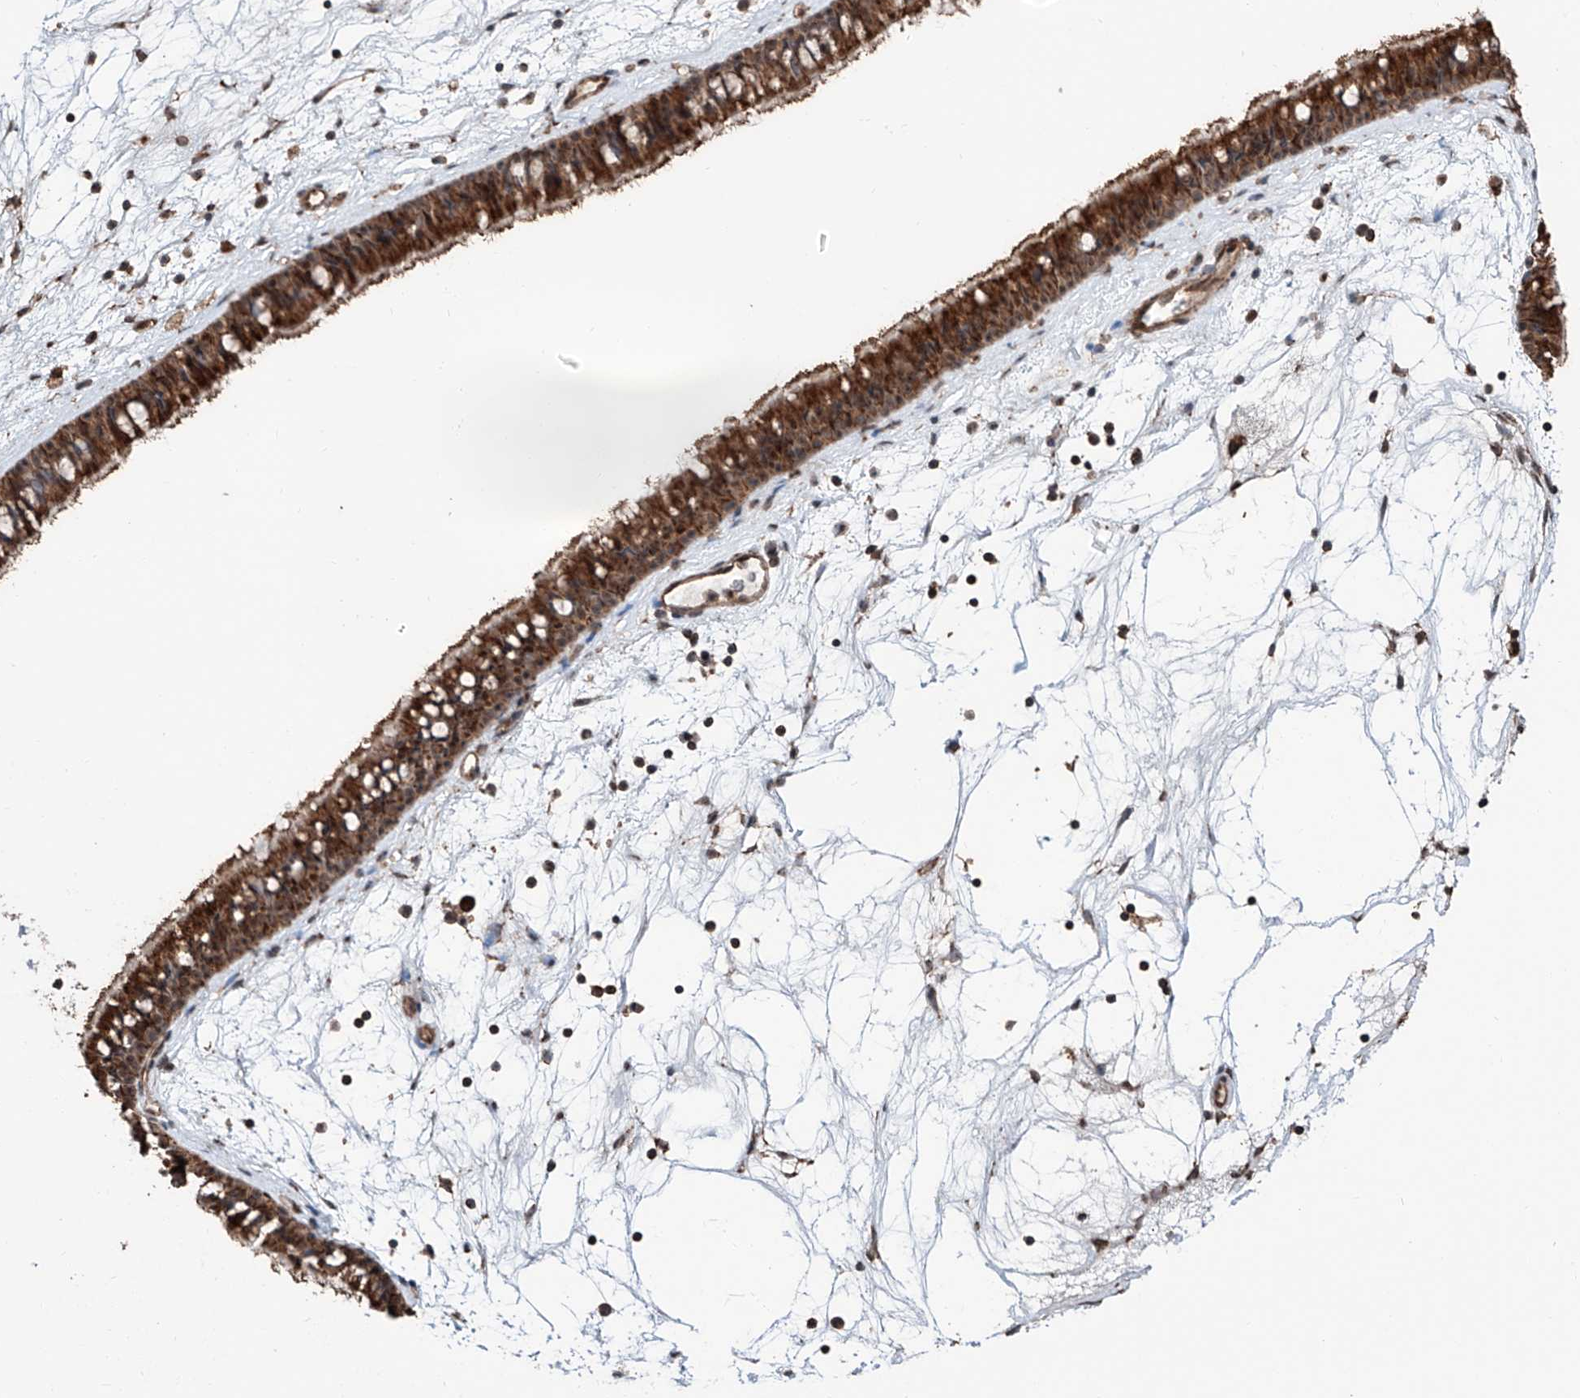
{"staining": {"intensity": "strong", "quantity": ">75%", "location": "cytoplasmic/membranous"}, "tissue": "nasopharynx", "cell_type": "Respiratory epithelial cells", "image_type": "normal", "snomed": [{"axis": "morphology", "description": "Normal tissue, NOS"}, {"axis": "topography", "description": "Nasopharynx"}], "caption": "Respiratory epithelial cells demonstrate high levels of strong cytoplasmic/membranous positivity in about >75% of cells in unremarkable nasopharynx.", "gene": "ZNF445", "patient": {"sex": "male", "age": 64}}